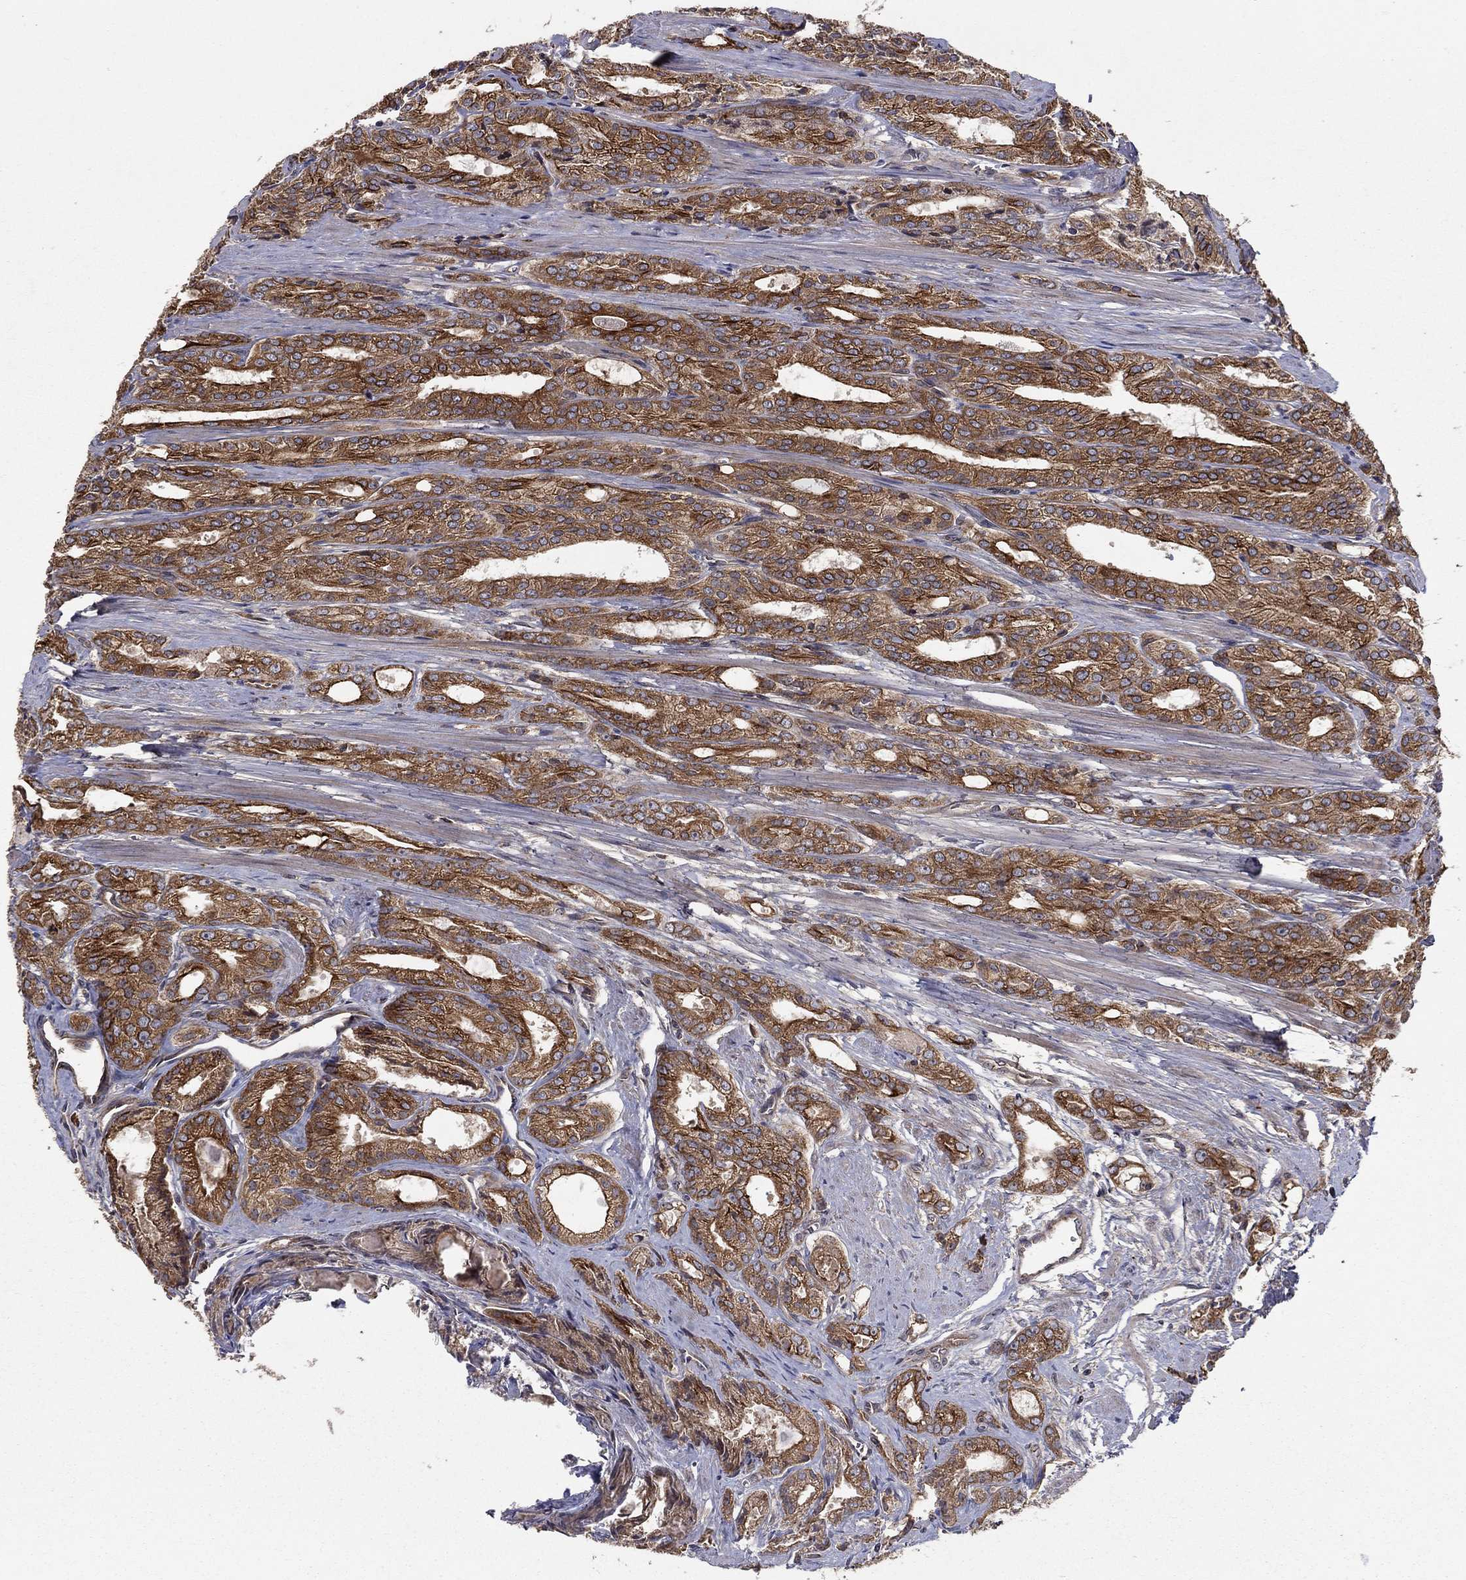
{"staining": {"intensity": "strong", "quantity": "25%-75%", "location": "cytoplasmic/membranous"}, "tissue": "prostate cancer", "cell_type": "Tumor cells", "image_type": "cancer", "snomed": [{"axis": "morphology", "description": "Adenocarcinoma, NOS"}, {"axis": "morphology", "description": "Adenocarcinoma, High grade"}, {"axis": "topography", "description": "Prostate"}], "caption": "Protein analysis of prostate cancer (adenocarcinoma (high-grade)) tissue displays strong cytoplasmic/membranous staining in about 25%-75% of tumor cells.", "gene": "BMERB1", "patient": {"sex": "male", "age": 70}}